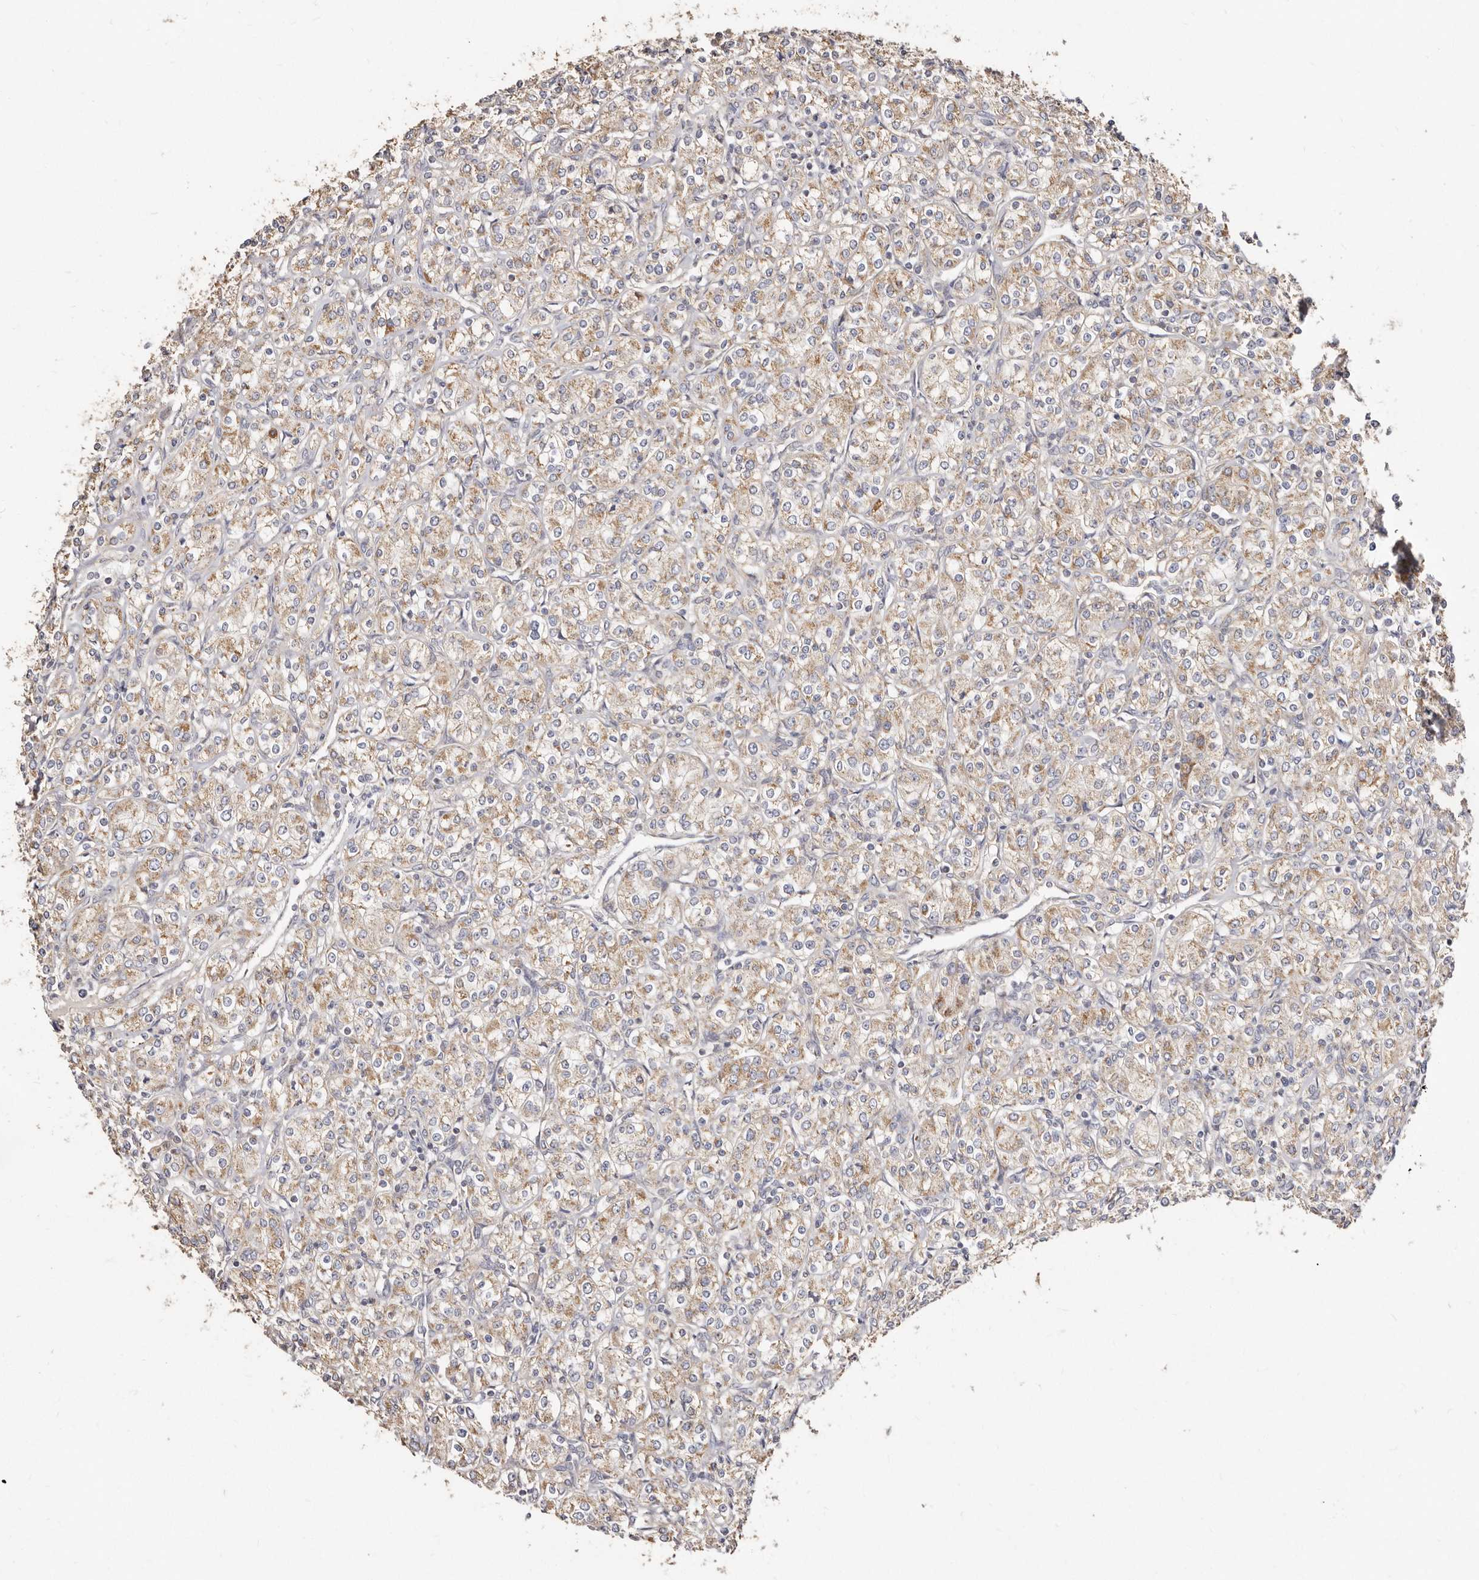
{"staining": {"intensity": "weak", "quantity": ">75%", "location": "cytoplasmic/membranous"}, "tissue": "renal cancer", "cell_type": "Tumor cells", "image_type": "cancer", "snomed": [{"axis": "morphology", "description": "Adenocarcinoma, NOS"}, {"axis": "topography", "description": "Kidney"}], "caption": "Renal cancer was stained to show a protein in brown. There is low levels of weak cytoplasmic/membranous staining in approximately >75% of tumor cells.", "gene": "BAIAP2L1", "patient": {"sex": "male", "age": 77}}